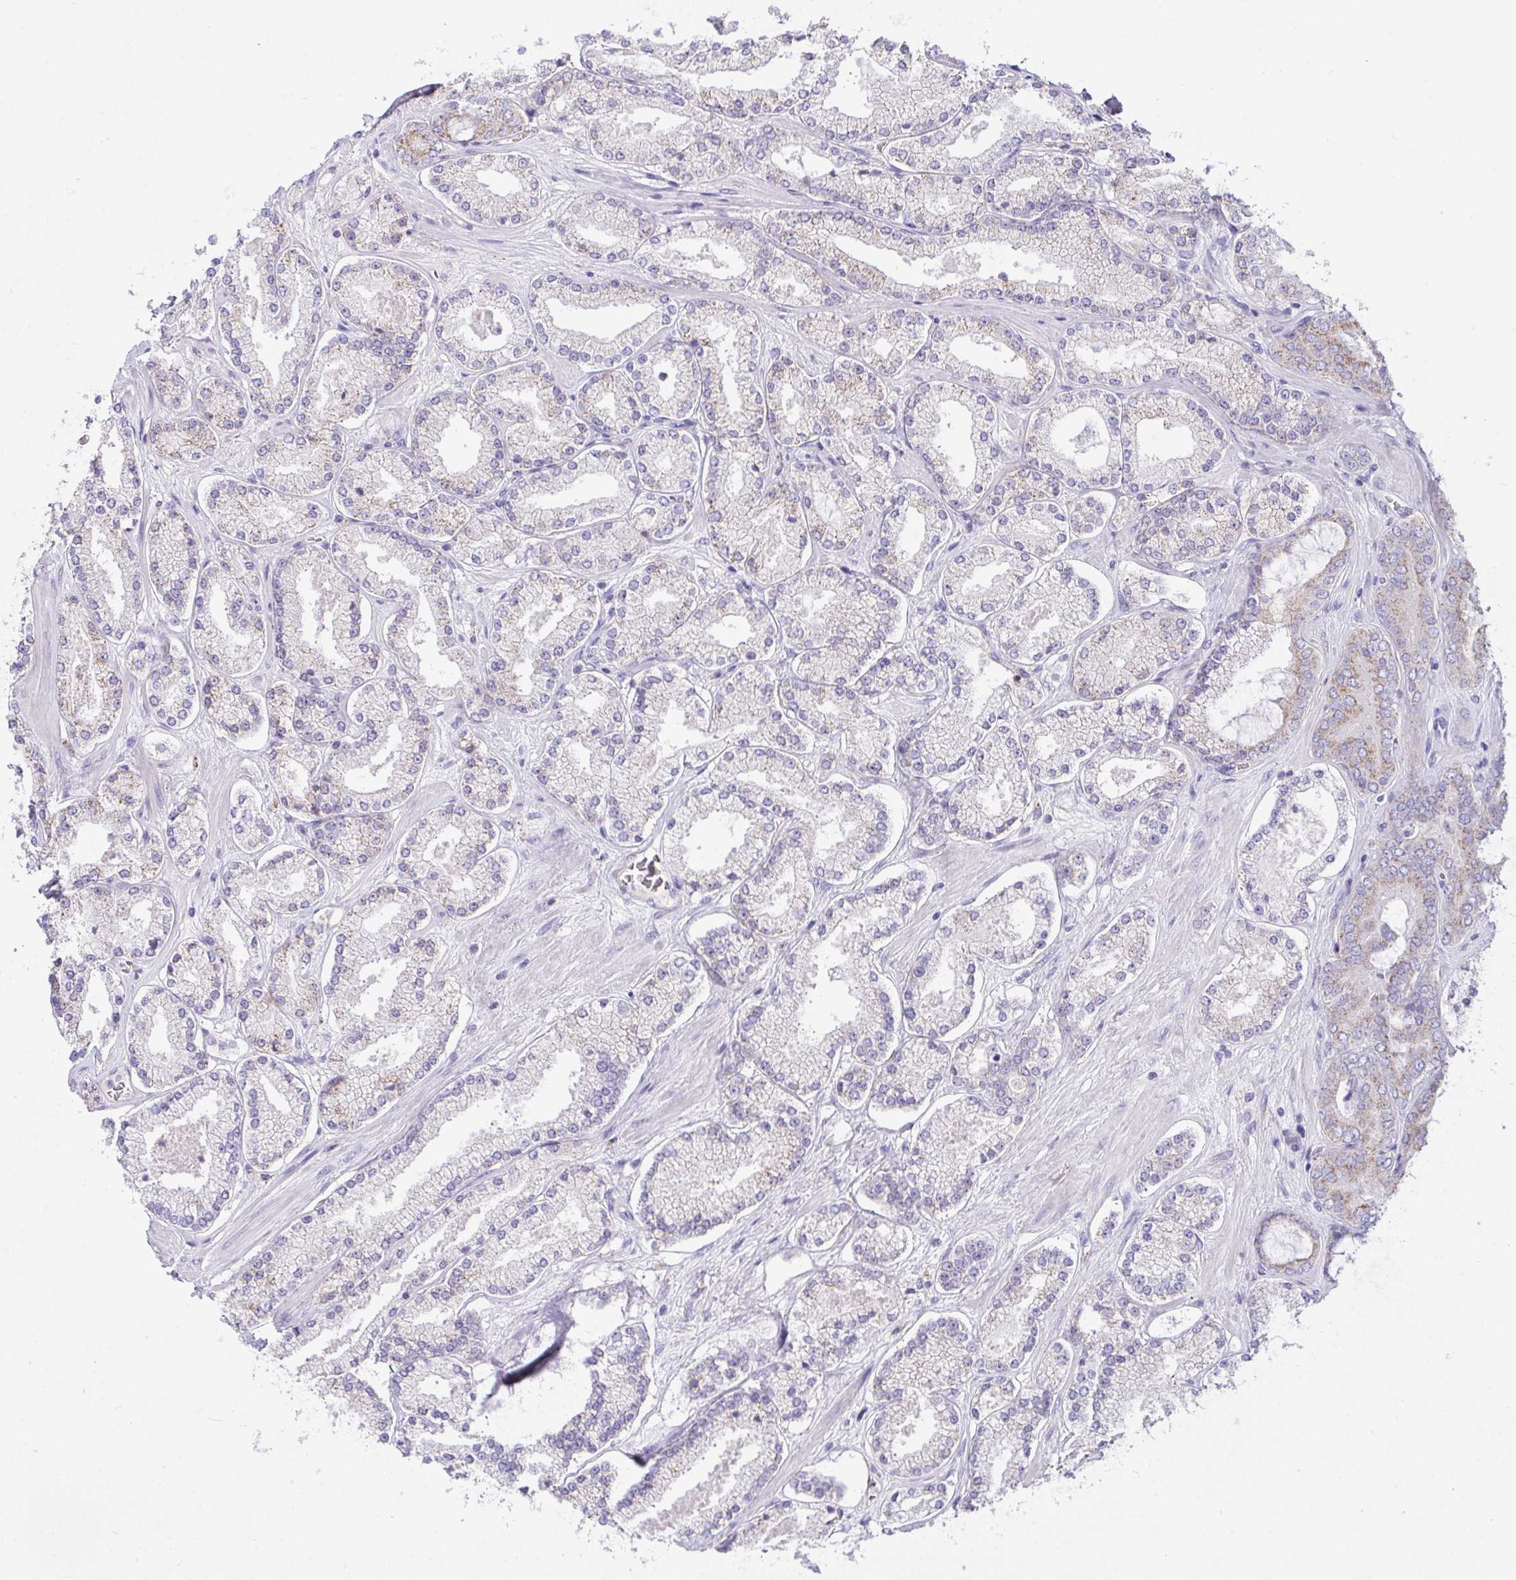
{"staining": {"intensity": "weak", "quantity": "<25%", "location": "cytoplasmic/membranous"}, "tissue": "prostate cancer", "cell_type": "Tumor cells", "image_type": "cancer", "snomed": [{"axis": "morphology", "description": "Adenocarcinoma, High grade"}, {"axis": "topography", "description": "Prostate"}], "caption": "DAB (3,3'-diaminobenzidine) immunohistochemical staining of human prostate adenocarcinoma (high-grade) reveals no significant positivity in tumor cells.", "gene": "PLA2G12B", "patient": {"sex": "male", "age": 63}}